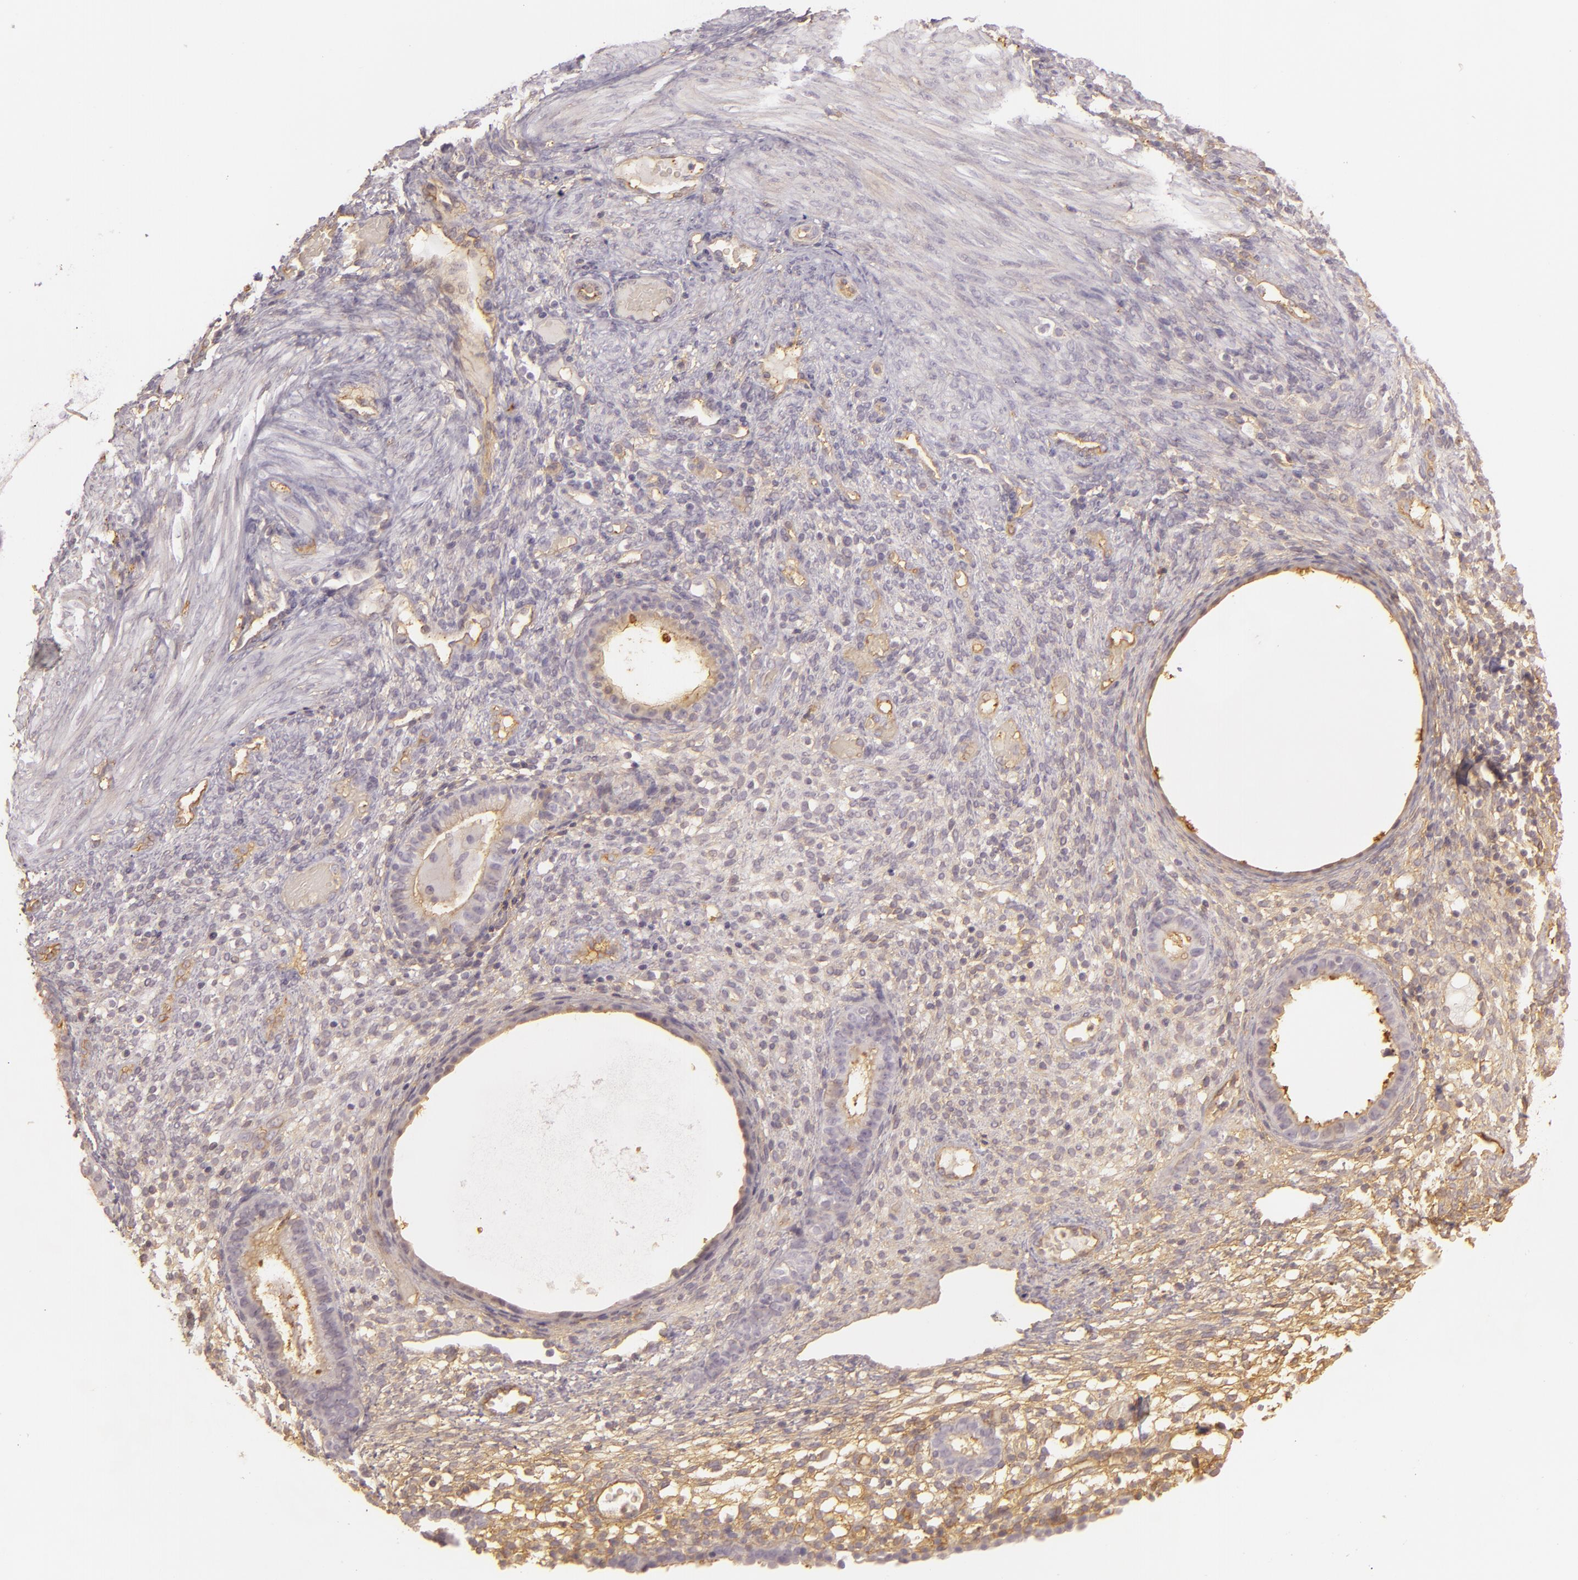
{"staining": {"intensity": "weak", "quantity": "<25%", "location": "cytoplasmic/membranous"}, "tissue": "endometrium", "cell_type": "Cells in endometrial stroma", "image_type": "normal", "snomed": [{"axis": "morphology", "description": "Normal tissue, NOS"}, {"axis": "topography", "description": "Endometrium"}], "caption": "Immunohistochemistry (IHC) image of normal endometrium: human endometrium stained with DAB reveals no significant protein staining in cells in endometrial stroma. (DAB immunohistochemistry, high magnification).", "gene": "CD59", "patient": {"sex": "female", "age": 72}}